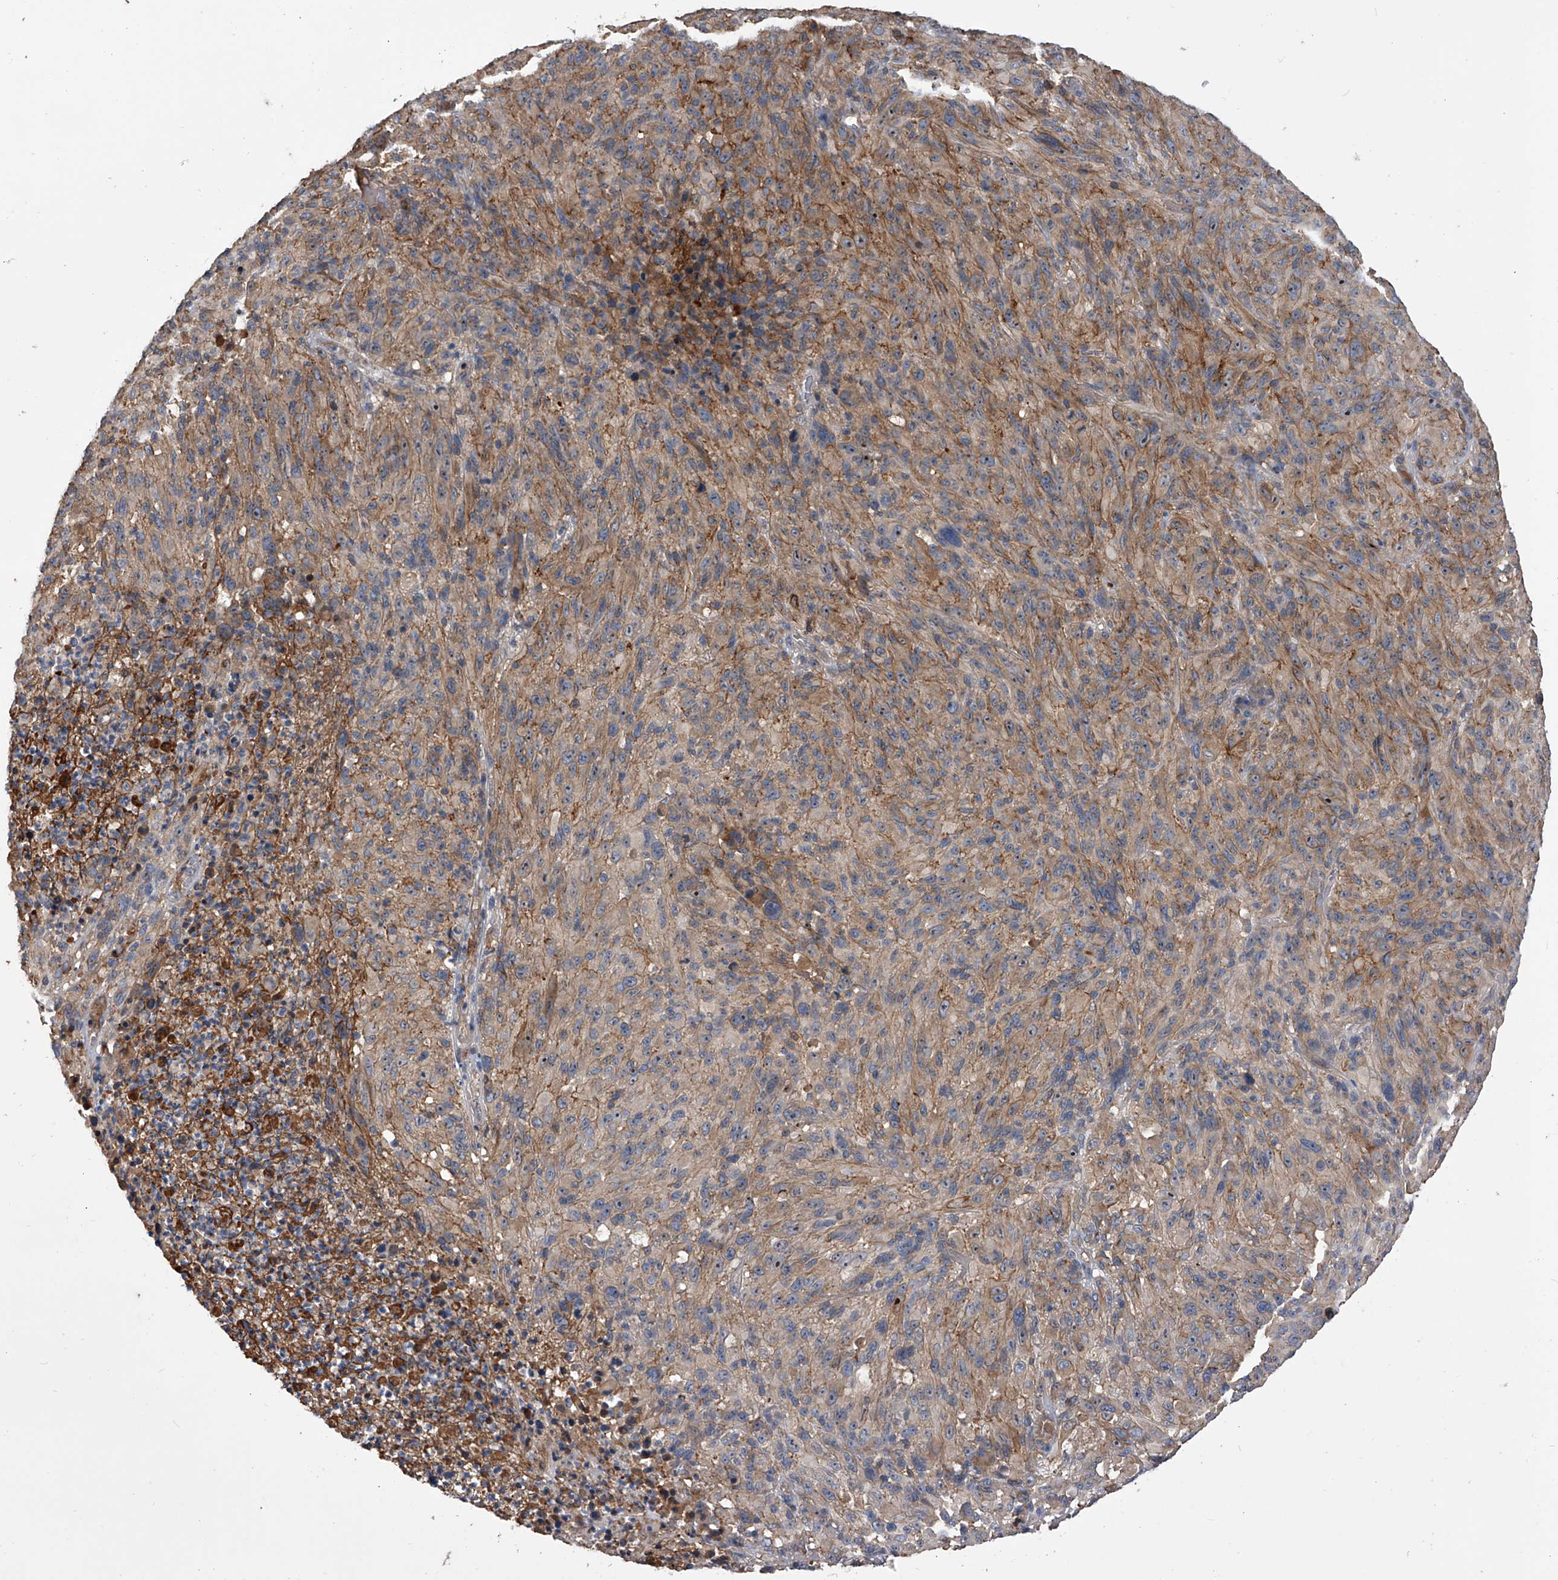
{"staining": {"intensity": "moderate", "quantity": ">75%", "location": "cytoplasmic/membranous"}, "tissue": "melanoma", "cell_type": "Tumor cells", "image_type": "cancer", "snomed": [{"axis": "morphology", "description": "Malignant melanoma, NOS"}, {"axis": "topography", "description": "Skin of head"}], "caption": "Malignant melanoma stained with IHC demonstrates moderate cytoplasmic/membranous expression in approximately >75% of tumor cells.", "gene": "CUL7", "patient": {"sex": "male", "age": 96}}